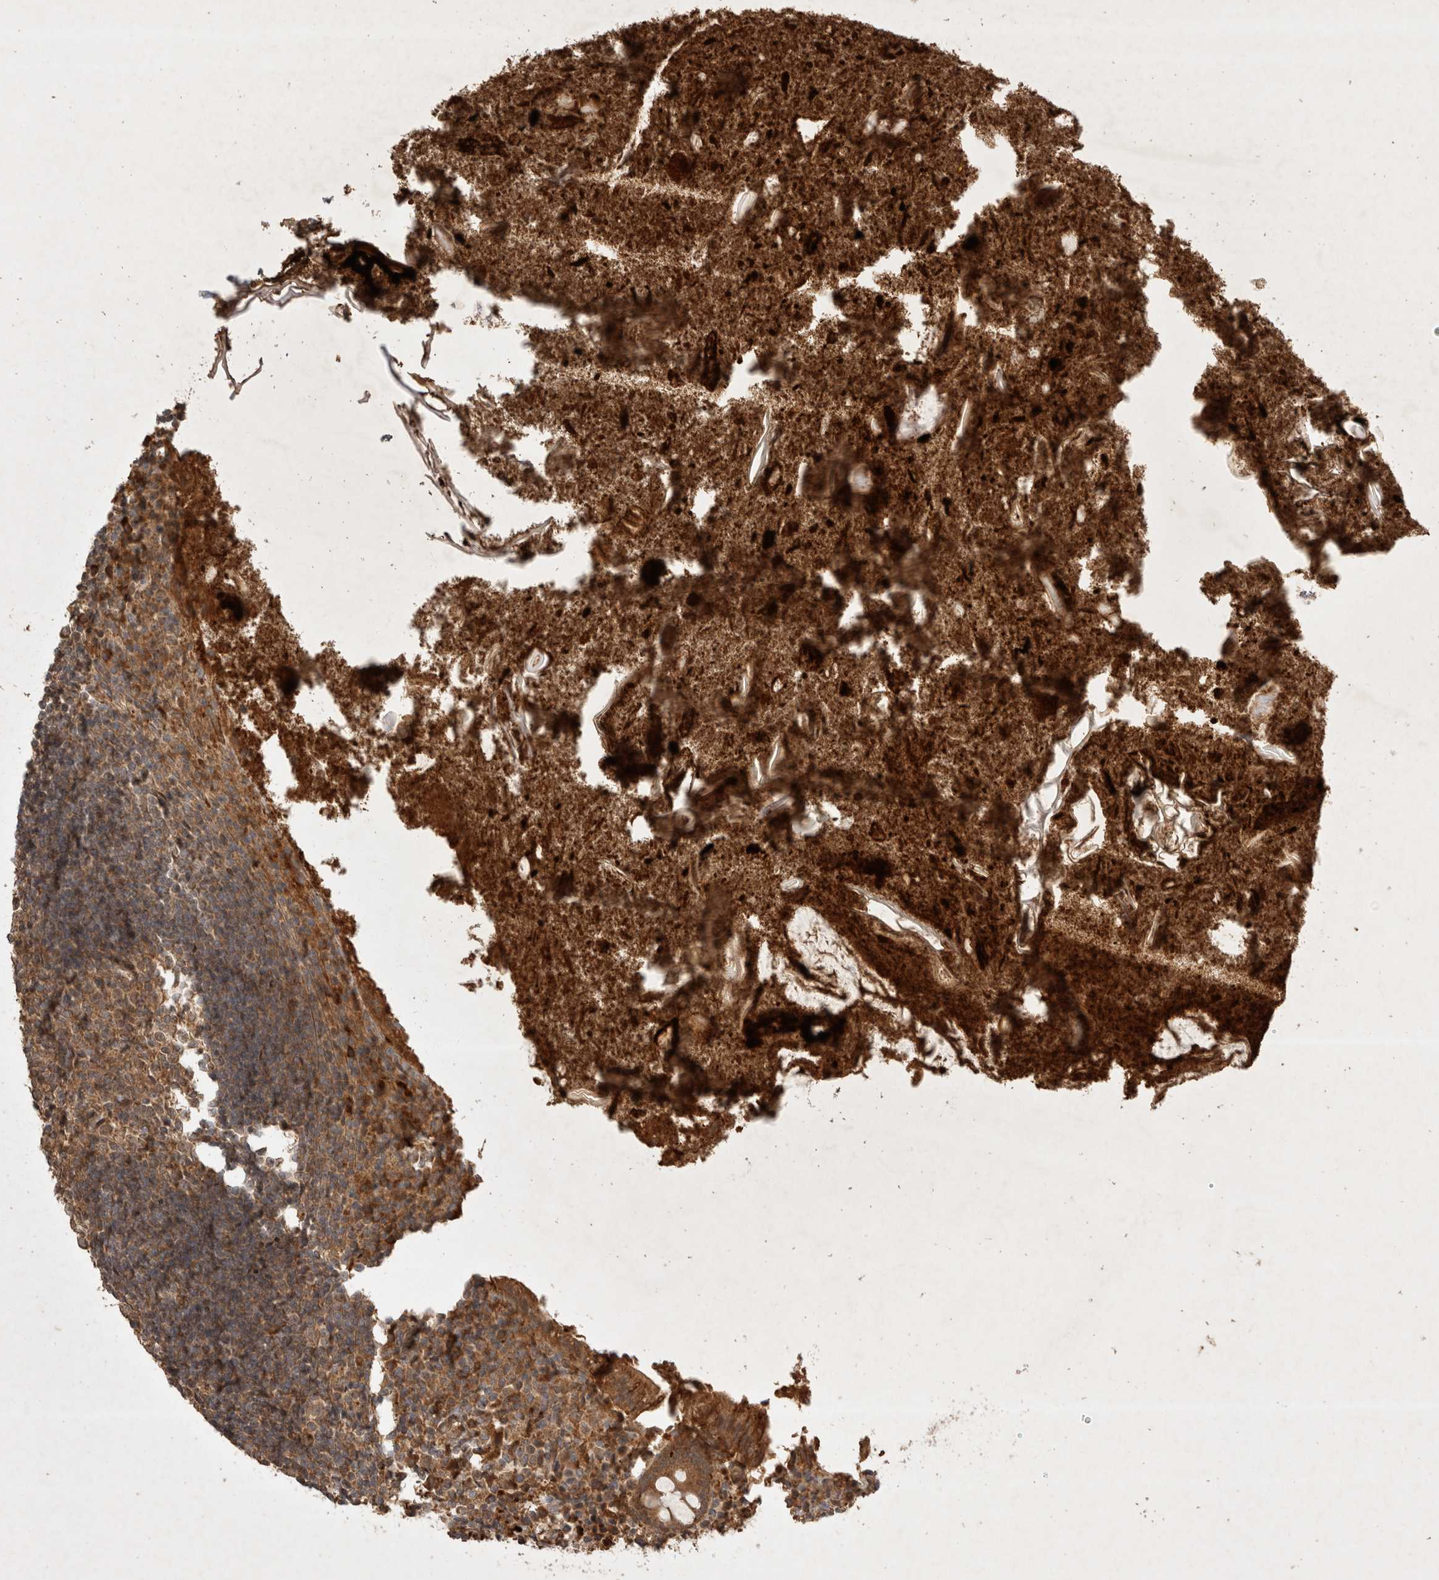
{"staining": {"intensity": "moderate", "quantity": ">75%", "location": "cytoplasmic/membranous"}, "tissue": "appendix", "cell_type": "Glandular cells", "image_type": "normal", "snomed": [{"axis": "morphology", "description": "Normal tissue, NOS"}, {"axis": "topography", "description": "Appendix"}], "caption": "A high-resolution photomicrograph shows IHC staining of unremarkable appendix, which demonstrates moderate cytoplasmic/membranous staining in approximately >75% of glandular cells.", "gene": "FAM221A", "patient": {"sex": "female", "age": 17}}